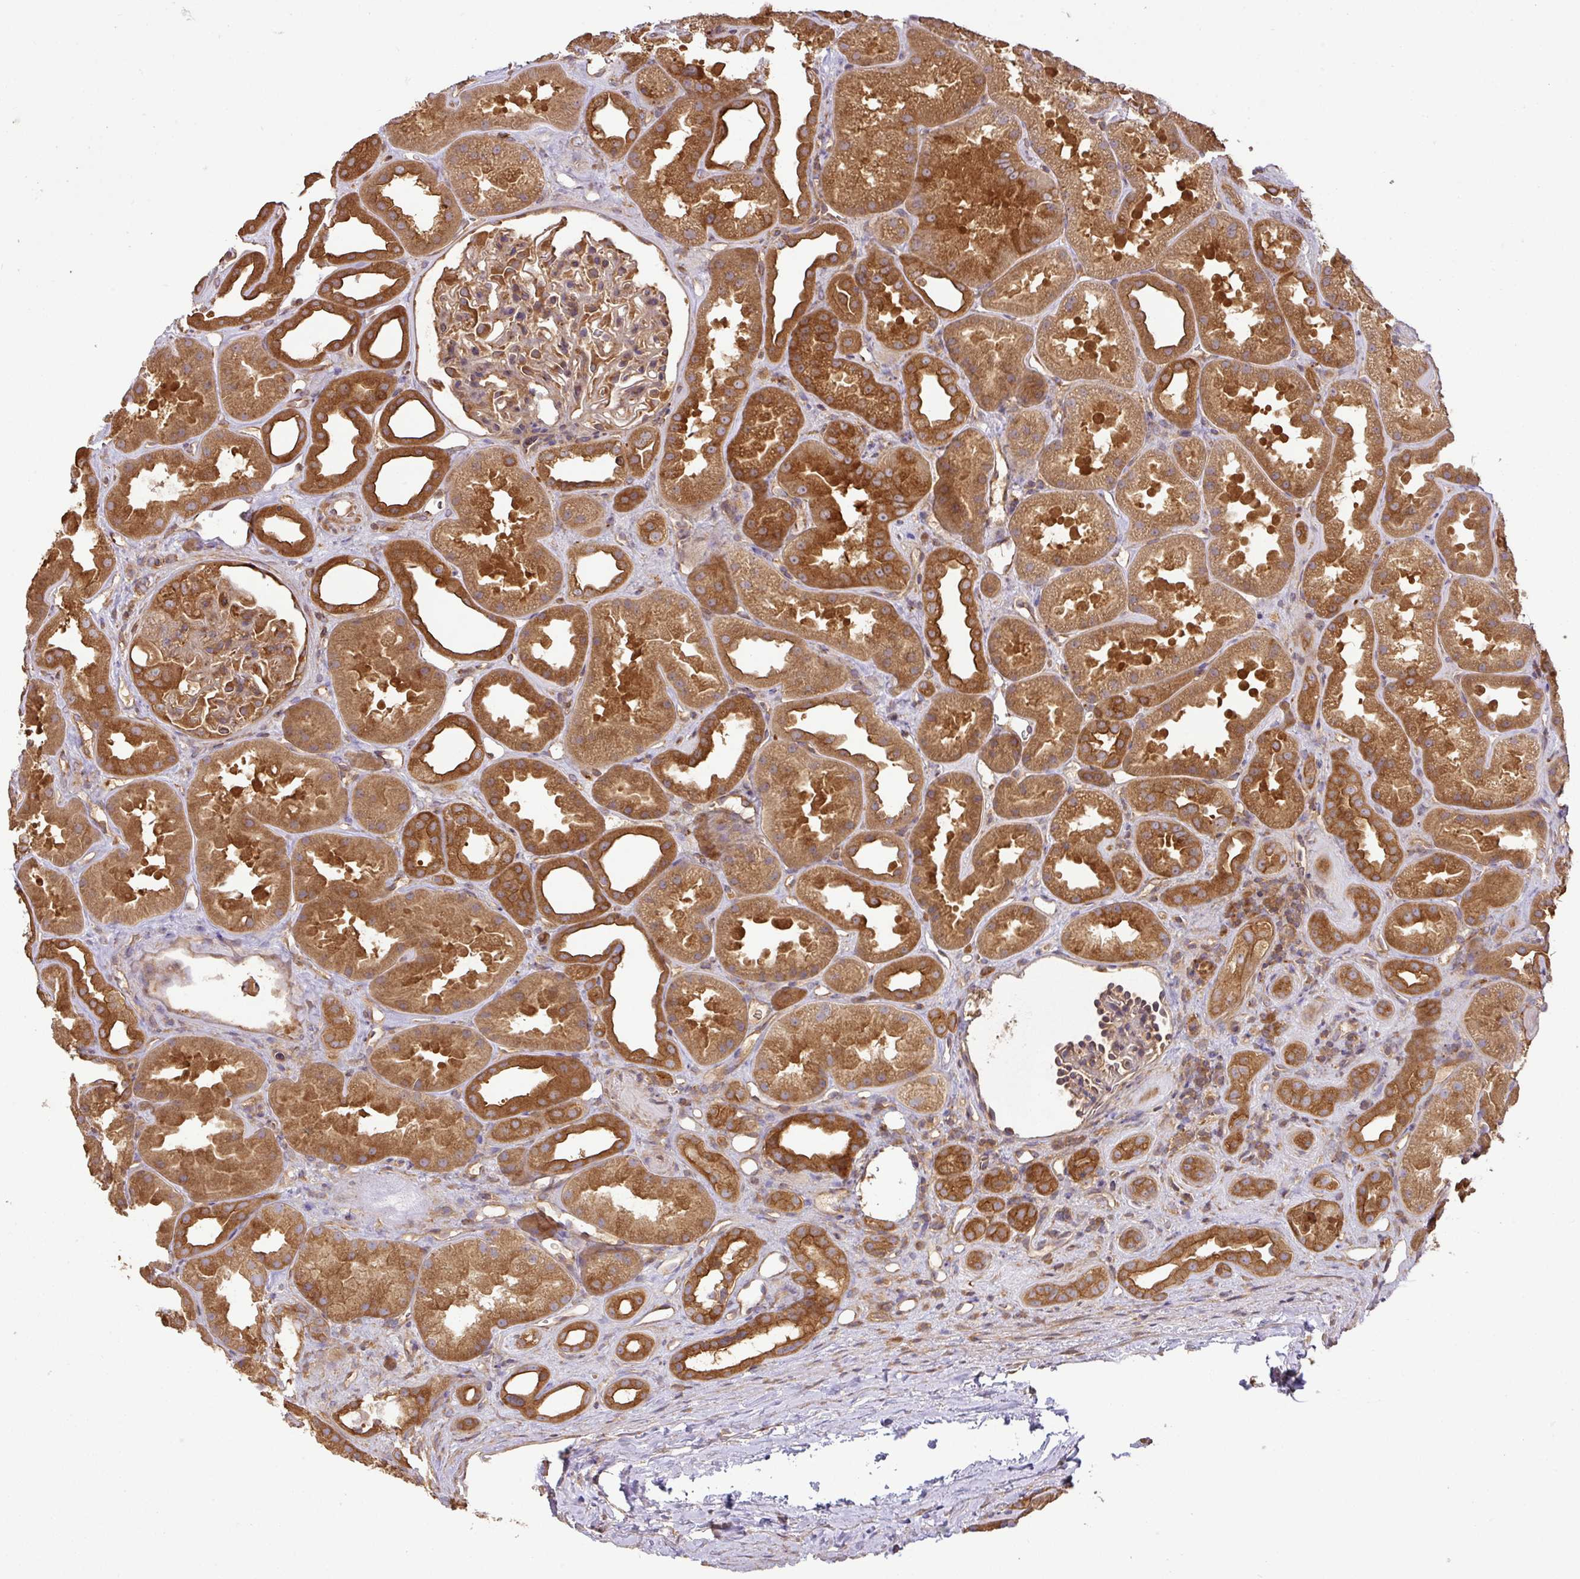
{"staining": {"intensity": "moderate", "quantity": ">75%", "location": "cytoplasmic/membranous"}, "tissue": "kidney", "cell_type": "Cells in glomeruli", "image_type": "normal", "snomed": [{"axis": "morphology", "description": "Normal tissue, NOS"}, {"axis": "topography", "description": "Kidney"}], "caption": "This micrograph exhibits normal kidney stained with immunohistochemistry to label a protein in brown. The cytoplasmic/membranous of cells in glomeruli show moderate positivity for the protein. Nuclei are counter-stained blue.", "gene": "GSPT1", "patient": {"sex": "male", "age": 61}}